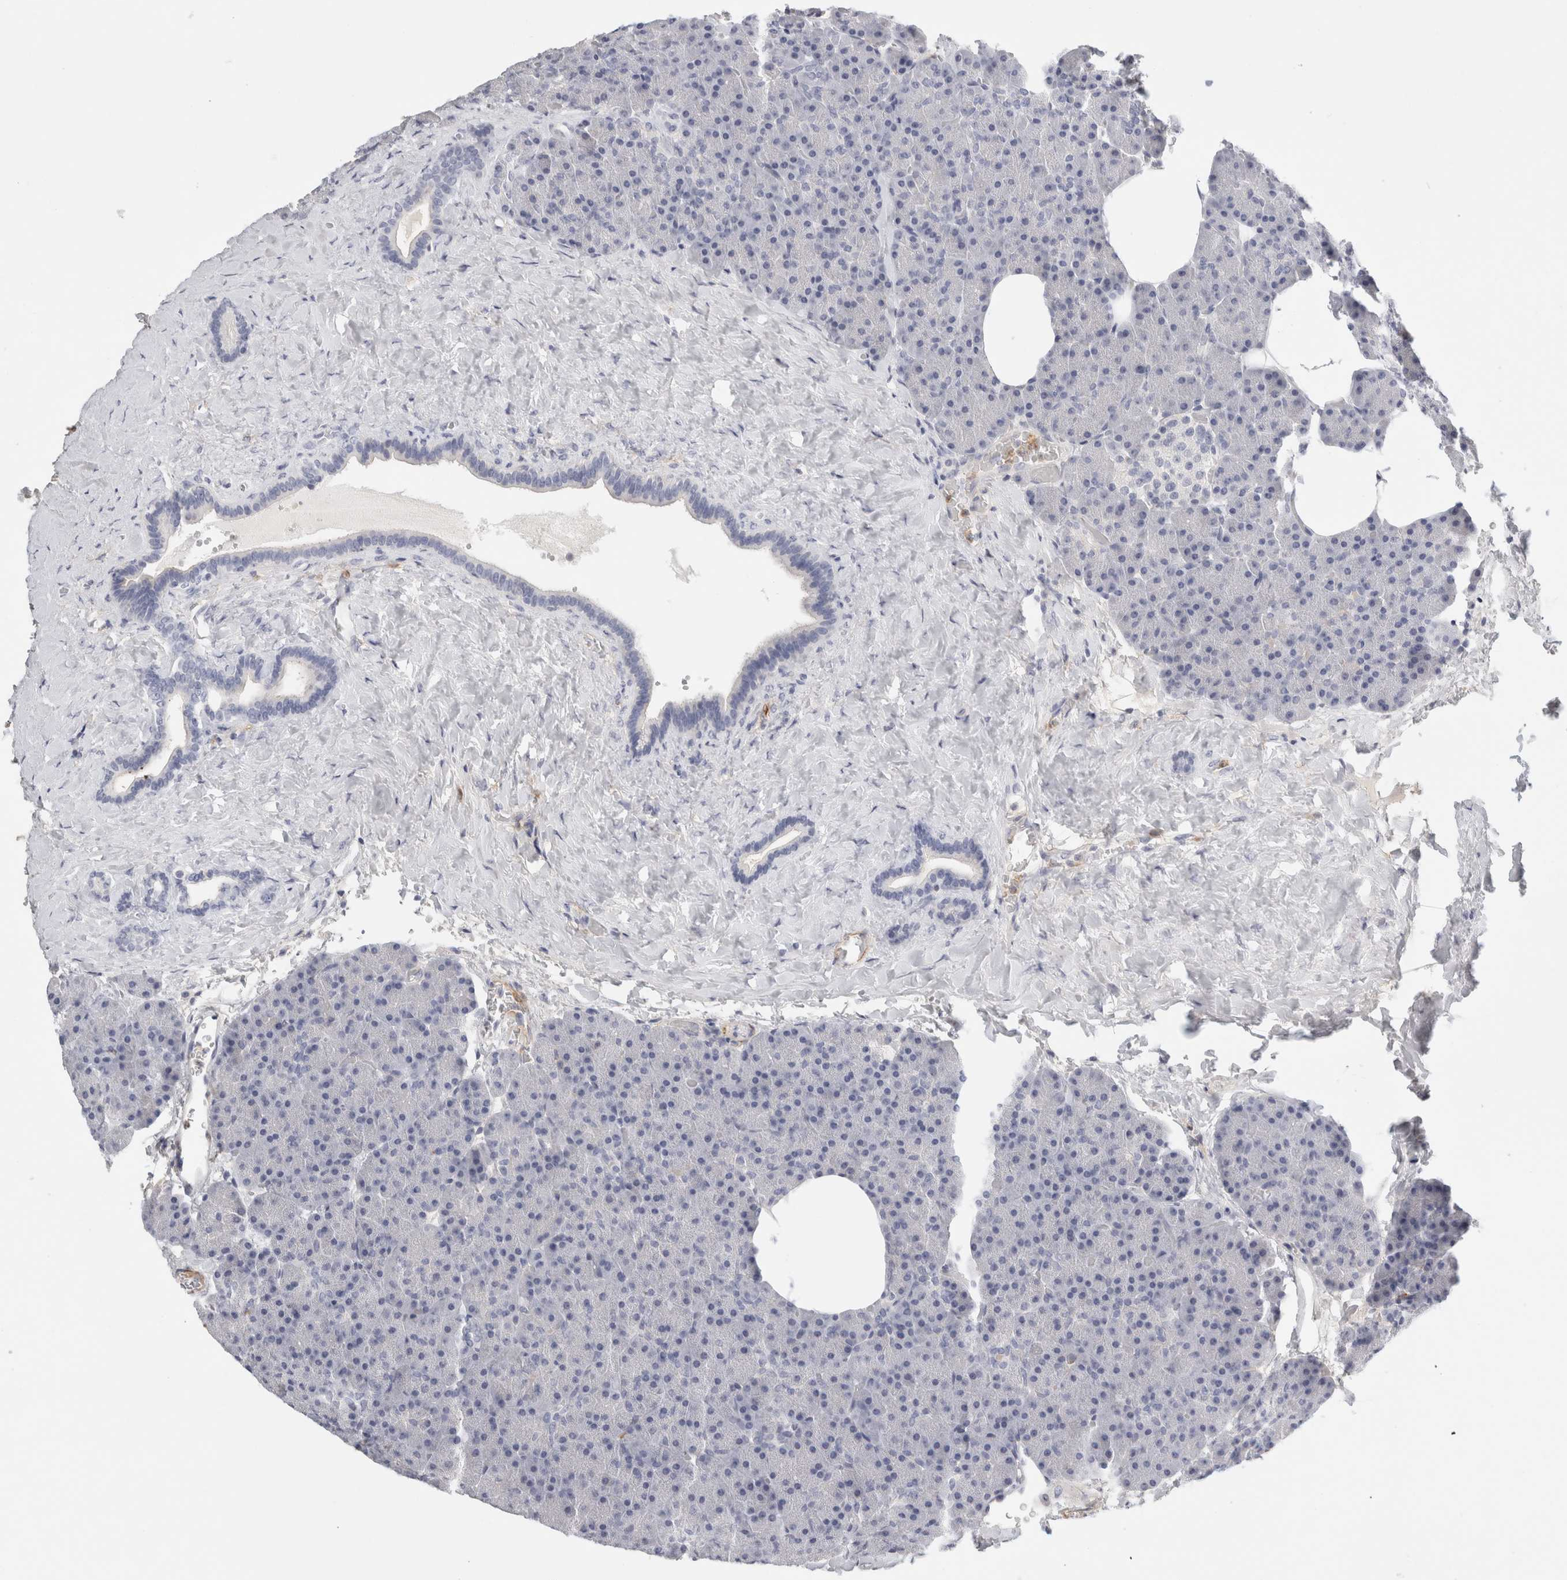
{"staining": {"intensity": "negative", "quantity": "none", "location": "none"}, "tissue": "pancreas", "cell_type": "Exocrine glandular cells", "image_type": "normal", "snomed": [{"axis": "morphology", "description": "Normal tissue, NOS"}, {"axis": "morphology", "description": "Carcinoid, malignant, NOS"}, {"axis": "topography", "description": "Pancreas"}], "caption": "Exocrine glandular cells show no significant staining in benign pancreas. Brightfield microscopy of immunohistochemistry (IHC) stained with DAB (brown) and hematoxylin (blue), captured at high magnification.", "gene": "FGL2", "patient": {"sex": "female", "age": 35}}